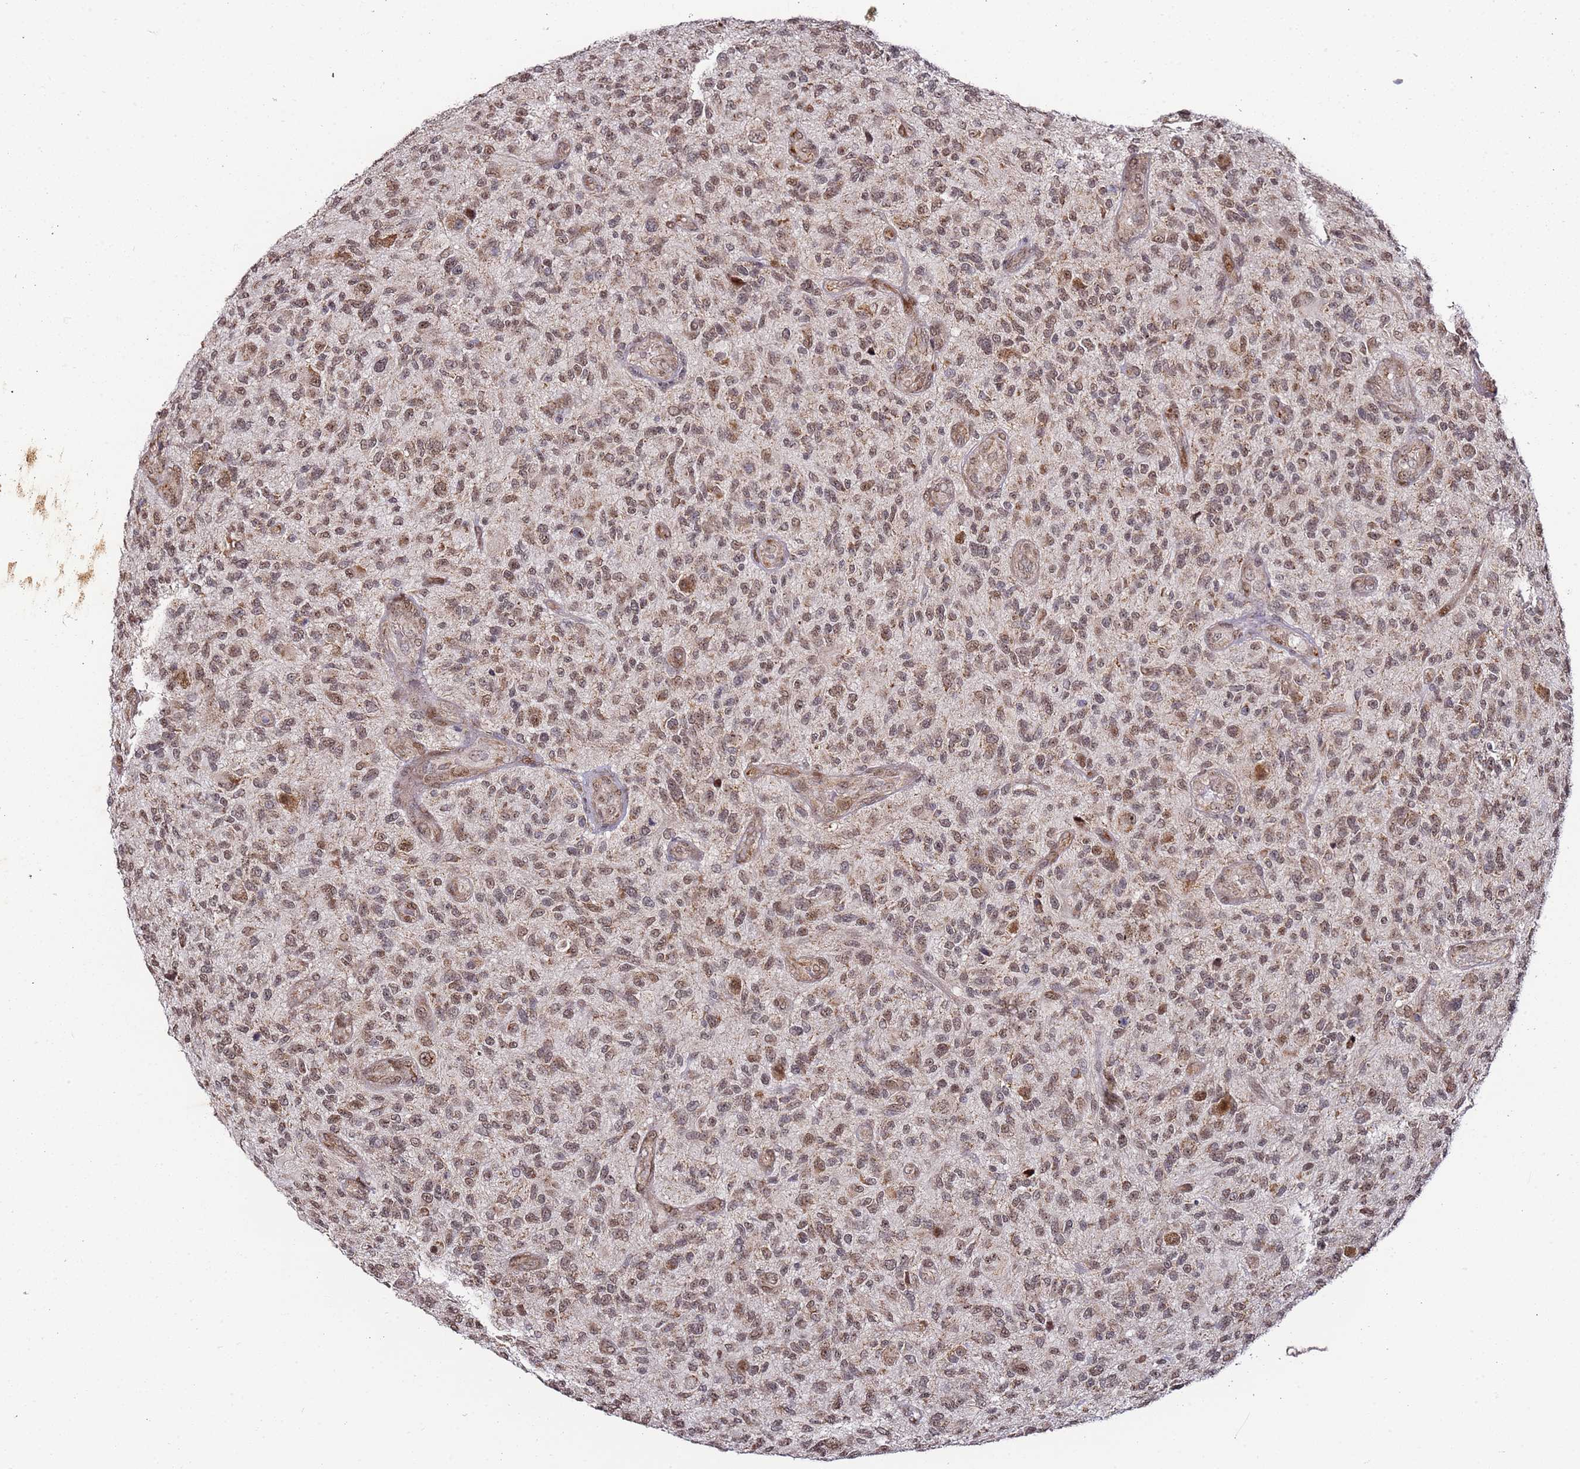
{"staining": {"intensity": "moderate", "quantity": ">75%", "location": "cytoplasmic/membranous,nuclear"}, "tissue": "glioma", "cell_type": "Tumor cells", "image_type": "cancer", "snomed": [{"axis": "morphology", "description": "Glioma, malignant, High grade"}, {"axis": "topography", "description": "Brain"}], "caption": "Glioma stained for a protein (brown) reveals moderate cytoplasmic/membranous and nuclear positive expression in approximately >75% of tumor cells.", "gene": "TP53AIP1", "patient": {"sex": "male", "age": 47}}